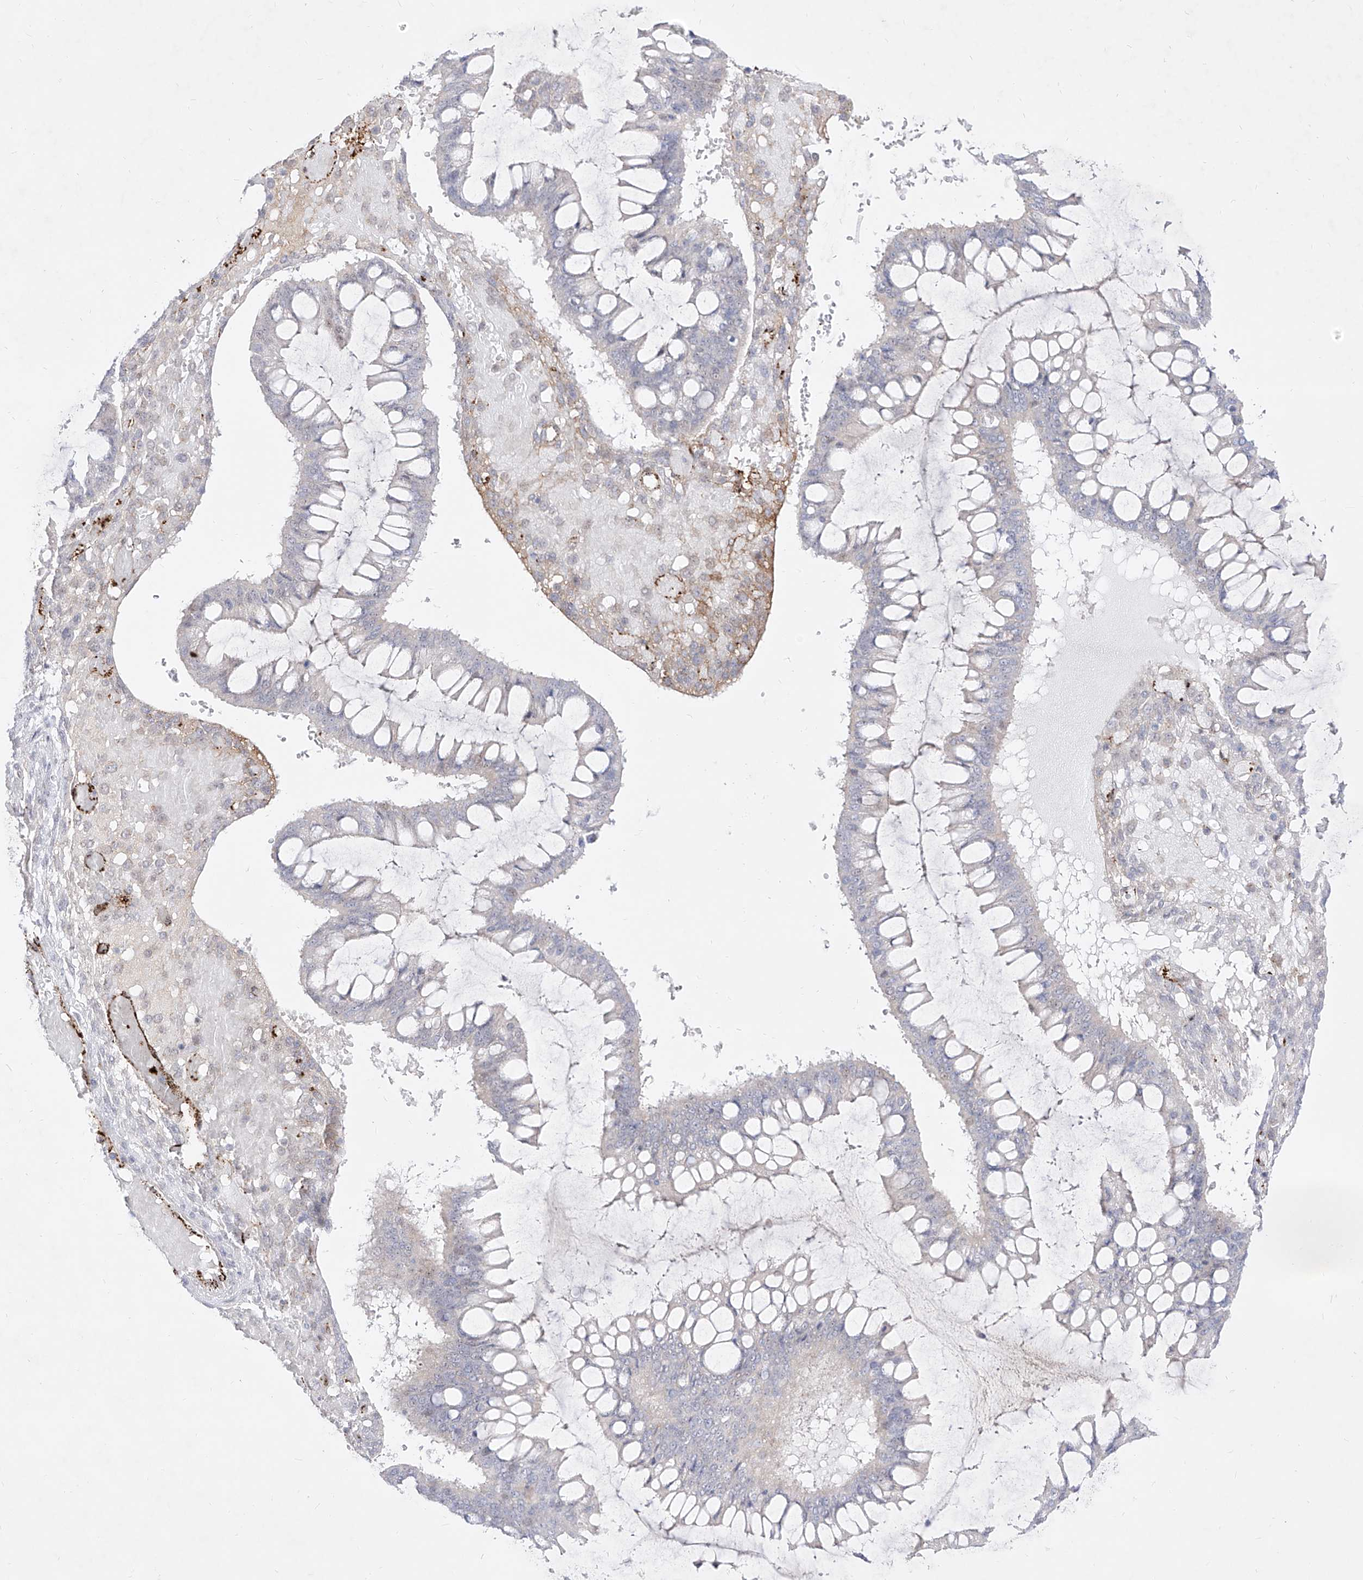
{"staining": {"intensity": "negative", "quantity": "none", "location": "none"}, "tissue": "ovarian cancer", "cell_type": "Tumor cells", "image_type": "cancer", "snomed": [{"axis": "morphology", "description": "Cystadenocarcinoma, mucinous, NOS"}, {"axis": "topography", "description": "Ovary"}], "caption": "Tumor cells show no significant expression in ovarian cancer (mucinous cystadenocarcinoma).", "gene": "ZGRF1", "patient": {"sex": "female", "age": 73}}